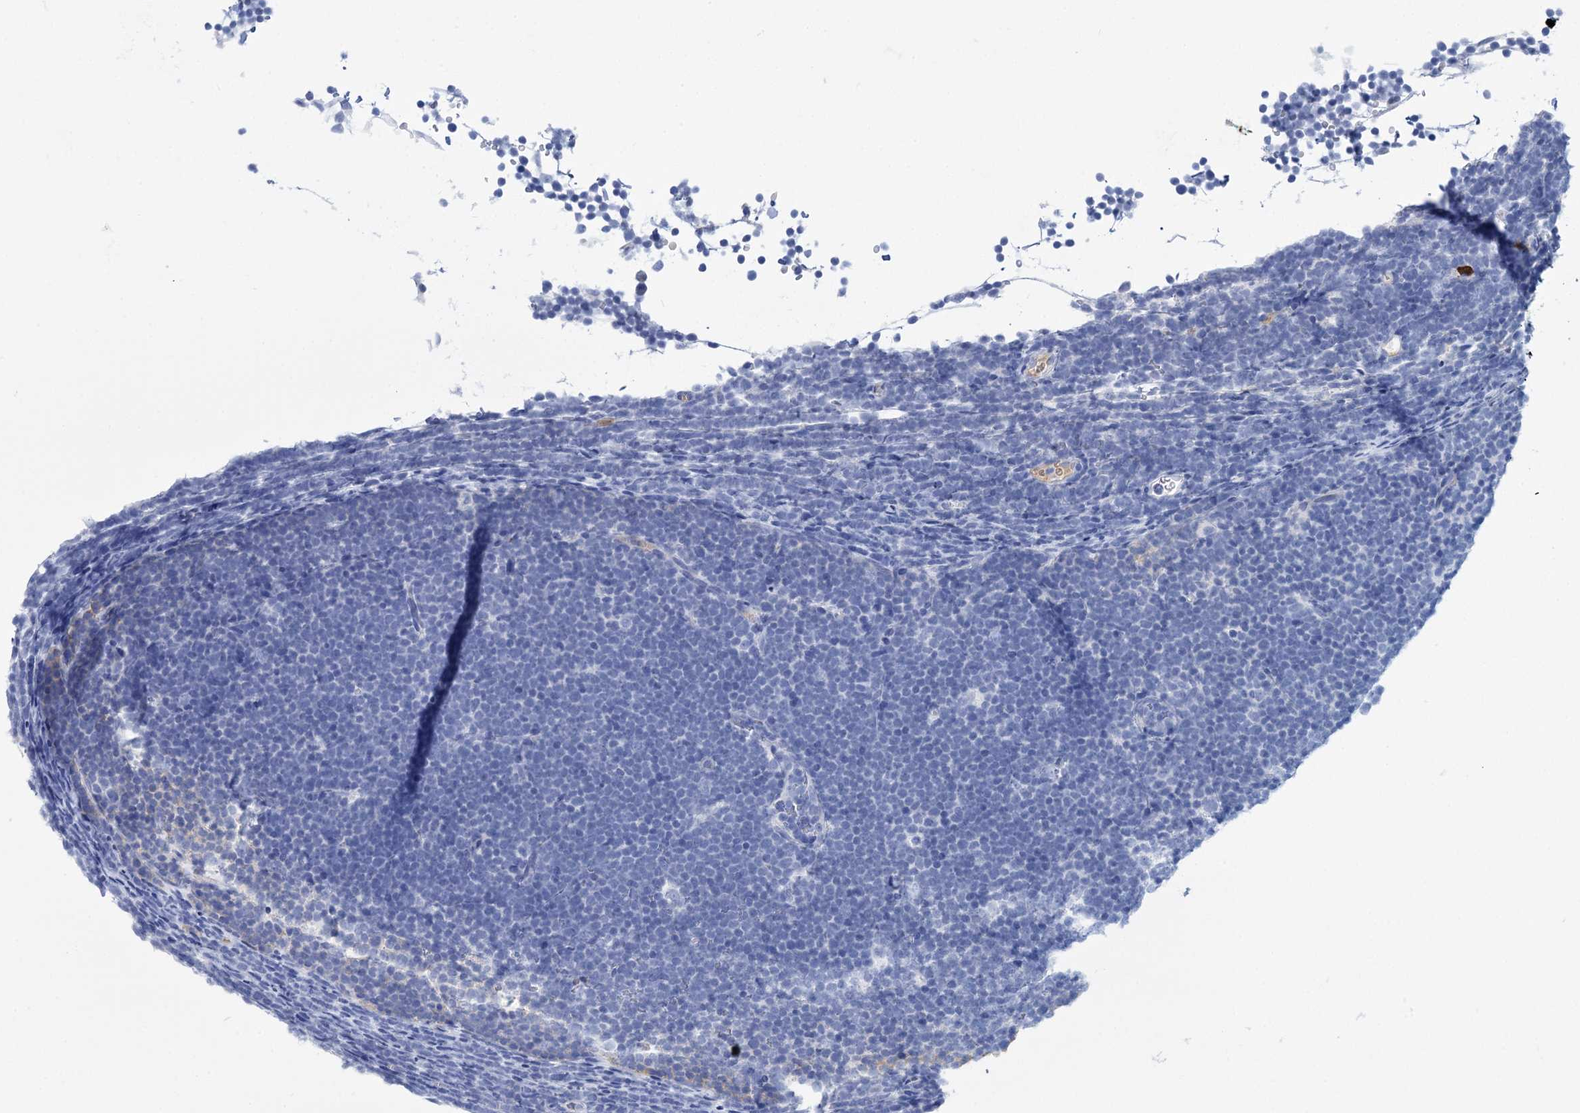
{"staining": {"intensity": "negative", "quantity": "none", "location": "none"}, "tissue": "lymphoma", "cell_type": "Tumor cells", "image_type": "cancer", "snomed": [{"axis": "morphology", "description": "Malignant lymphoma, non-Hodgkin's type, High grade"}, {"axis": "topography", "description": "Lymph node"}], "caption": "Tumor cells show no significant expression in lymphoma.", "gene": "FBXW12", "patient": {"sex": "male", "age": 13}}